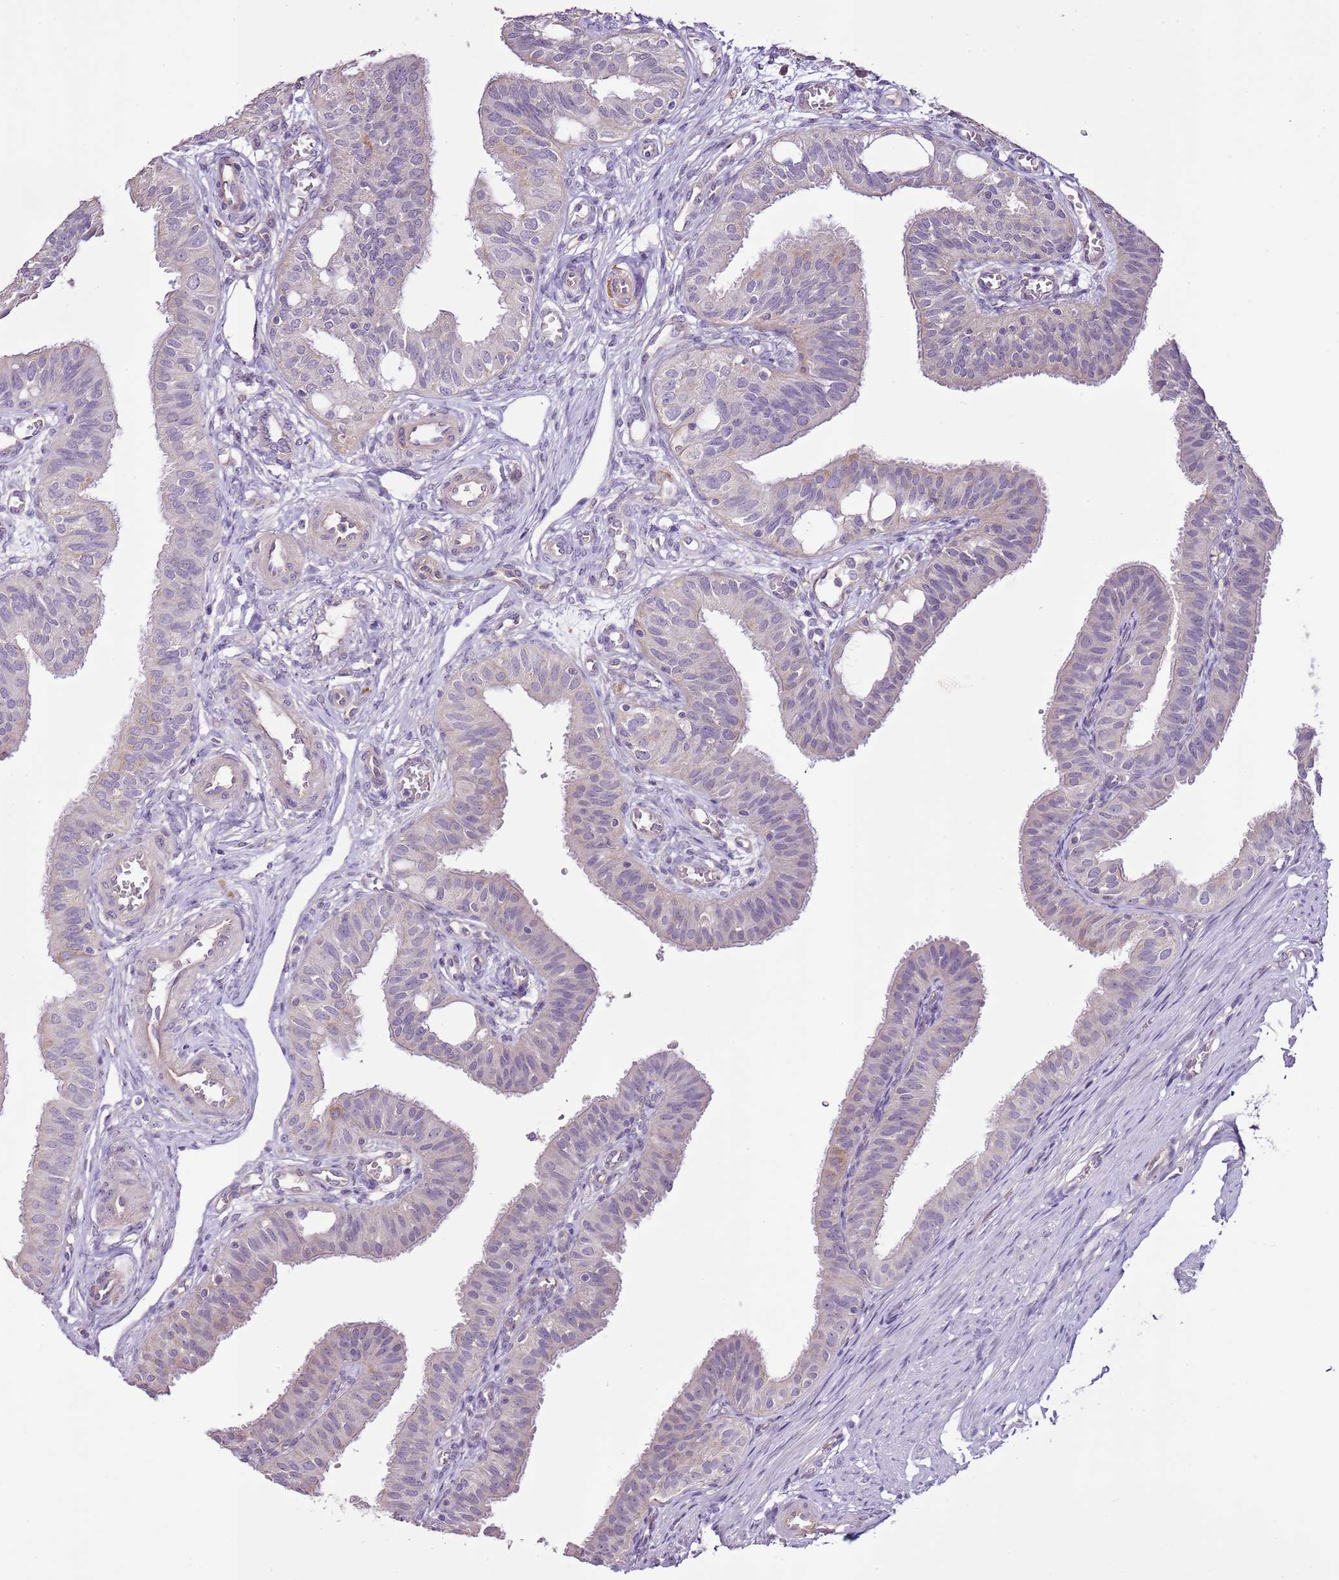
{"staining": {"intensity": "negative", "quantity": "none", "location": "none"}, "tissue": "fallopian tube", "cell_type": "Glandular cells", "image_type": "normal", "snomed": [{"axis": "morphology", "description": "Normal tissue, NOS"}, {"axis": "topography", "description": "Fallopian tube"}, {"axis": "topography", "description": "Ovary"}], "caption": "Immunohistochemistry (IHC) image of benign fallopian tube: human fallopian tube stained with DAB (3,3'-diaminobenzidine) displays no significant protein positivity in glandular cells.", "gene": "CMKLR1", "patient": {"sex": "female", "age": 42}}